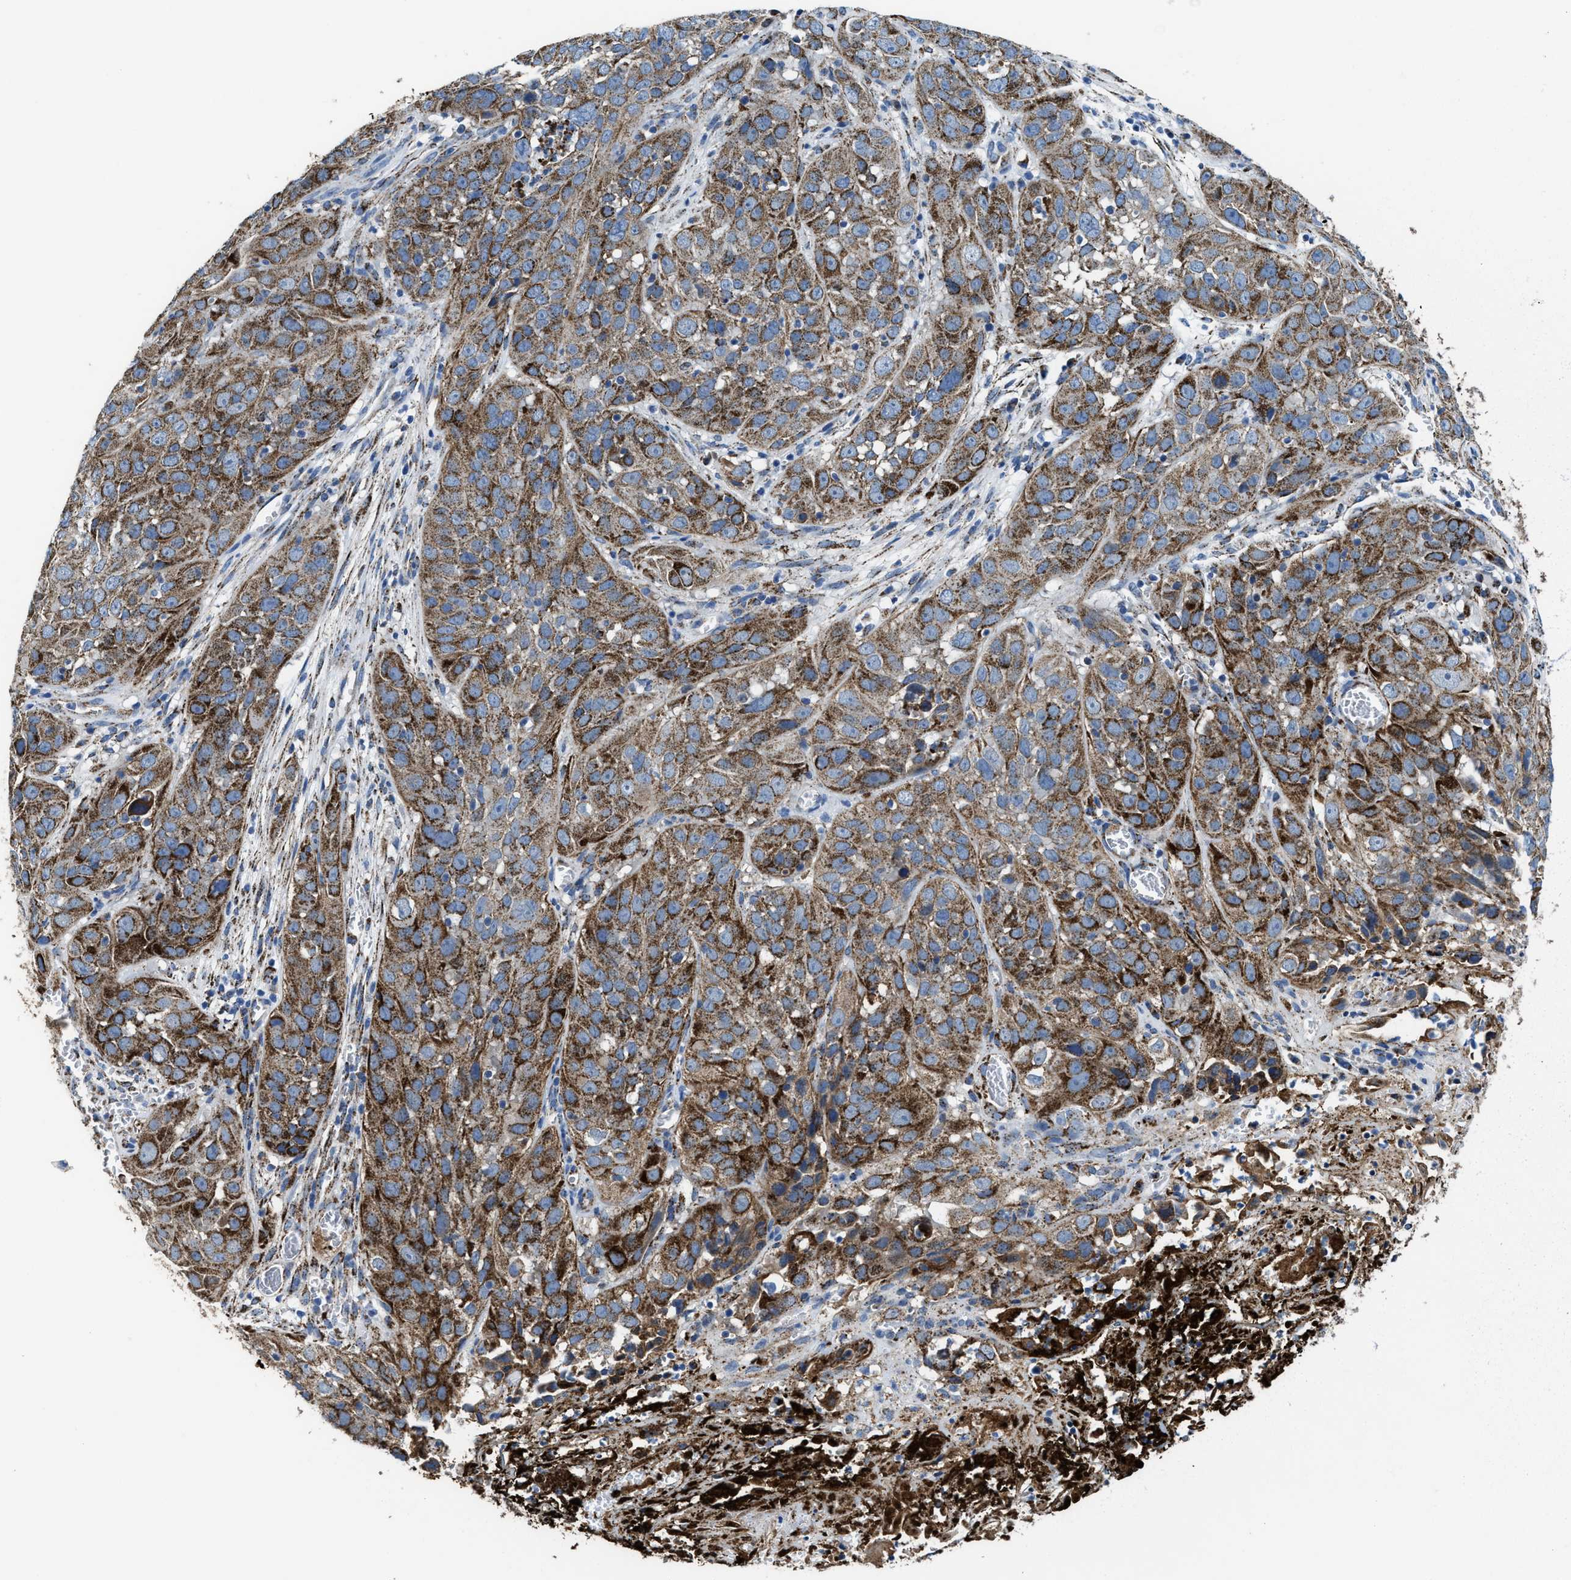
{"staining": {"intensity": "strong", "quantity": ">75%", "location": "cytoplasmic/membranous"}, "tissue": "cervical cancer", "cell_type": "Tumor cells", "image_type": "cancer", "snomed": [{"axis": "morphology", "description": "Squamous cell carcinoma, NOS"}, {"axis": "topography", "description": "Cervix"}], "caption": "IHC image of neoplastic tissue: cervical cancer stained using immunohistochemistry demonstrates high levels of strong protein expression localized specifically in the cytoplasmic/membranous of tumor cells, appearing as a cytoplasmic/membranous brown color.", "gene": "ALDH1B1", "patient": {"sex": "female", "age": 32}}